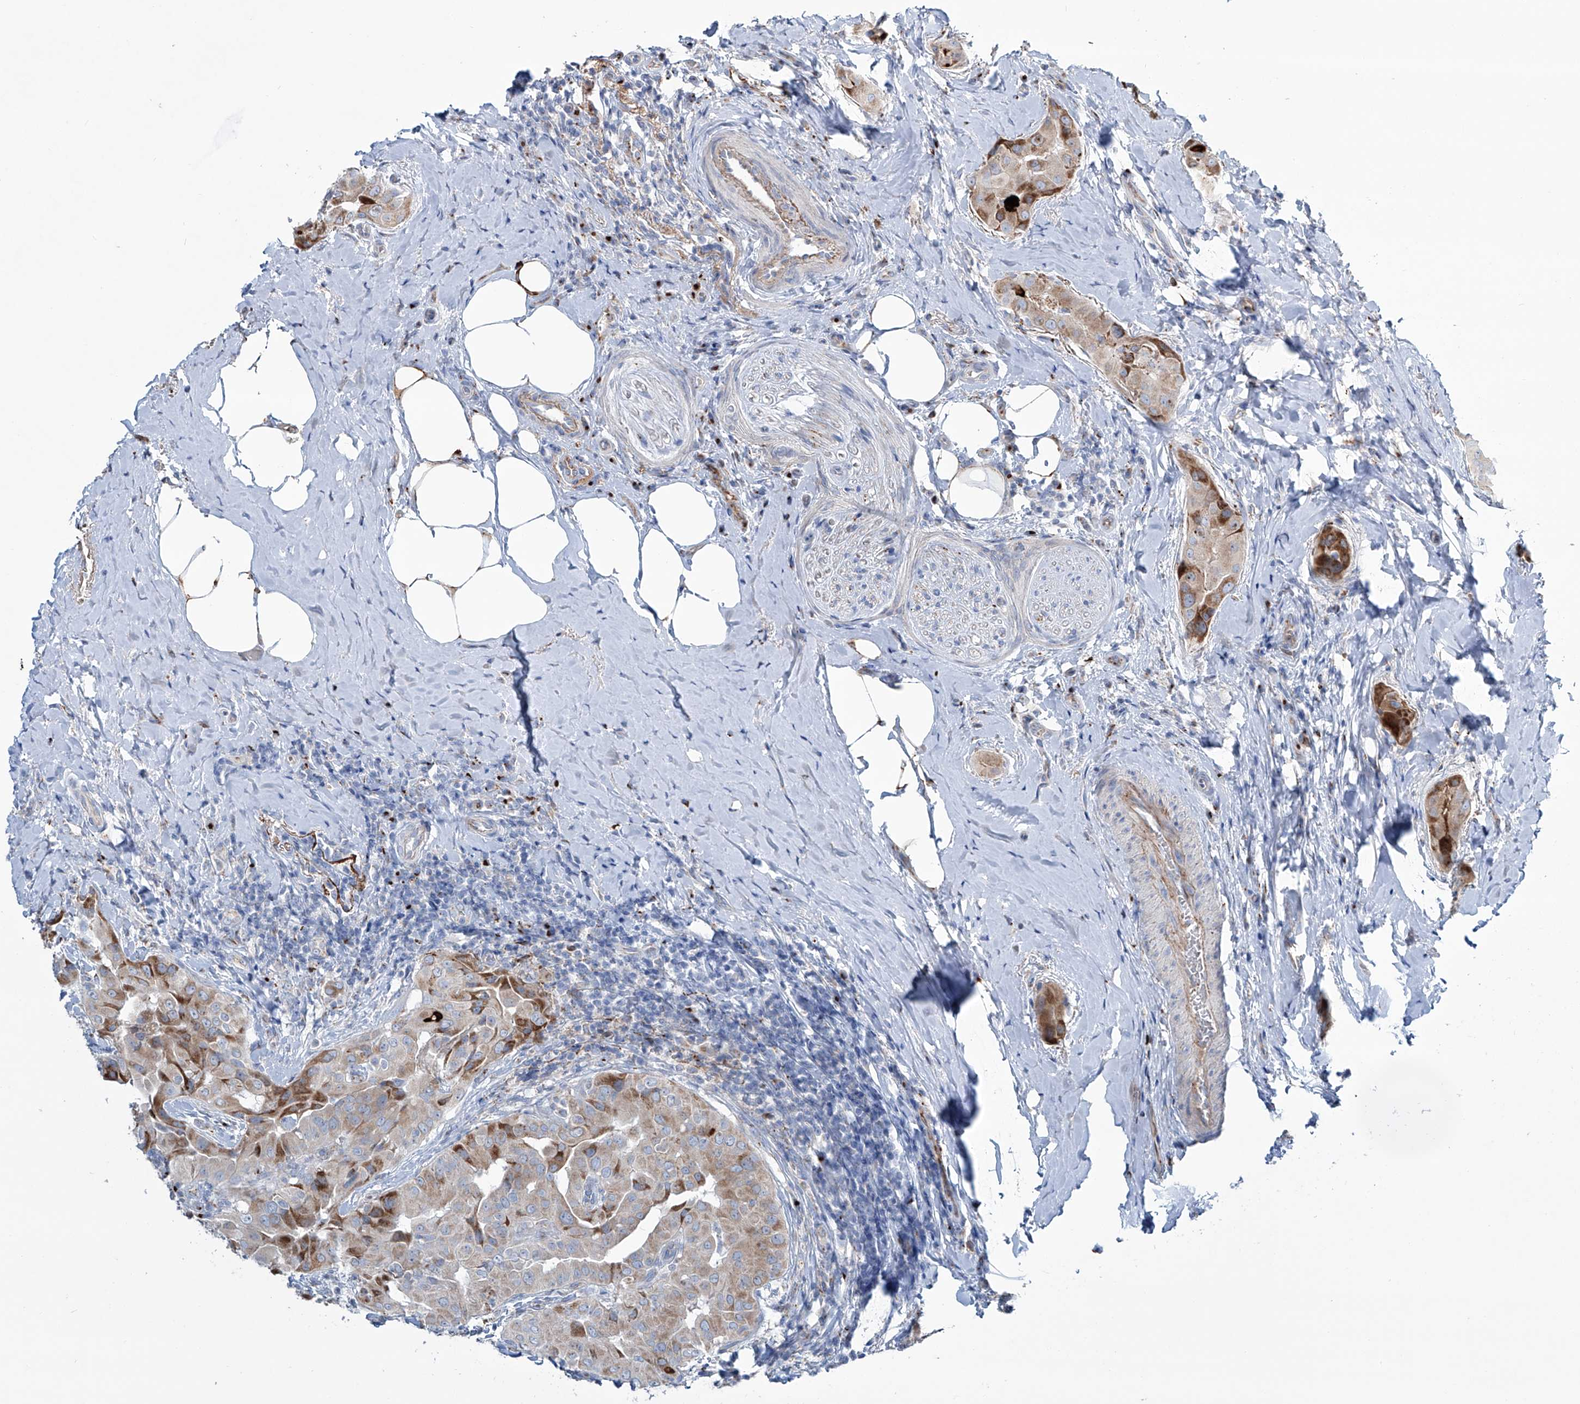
{"staining": {"intensity": "strong", "quantity": "25%-75%", "location": "cytoplasmic/membranous"}, "tissue": "thyroid cancer", "cell_type": "Tumor cells", "image_type": "cancer", "snomed": [{"axis": "morphology", "description": "Papillary adenocarcinoma, NOS"}, {"axis": "topography", "description": "Thyroid gland"}], "caption": "This histopathology image exhibits immunohistochemistry (IHC) staining of human thyroid cancer, with high strong cytoplasmic/membranous positivity in approximately 25%-75% of tumor cells.", "gene": "CDH5", "patient": {"sex": "male", "age": 33}}